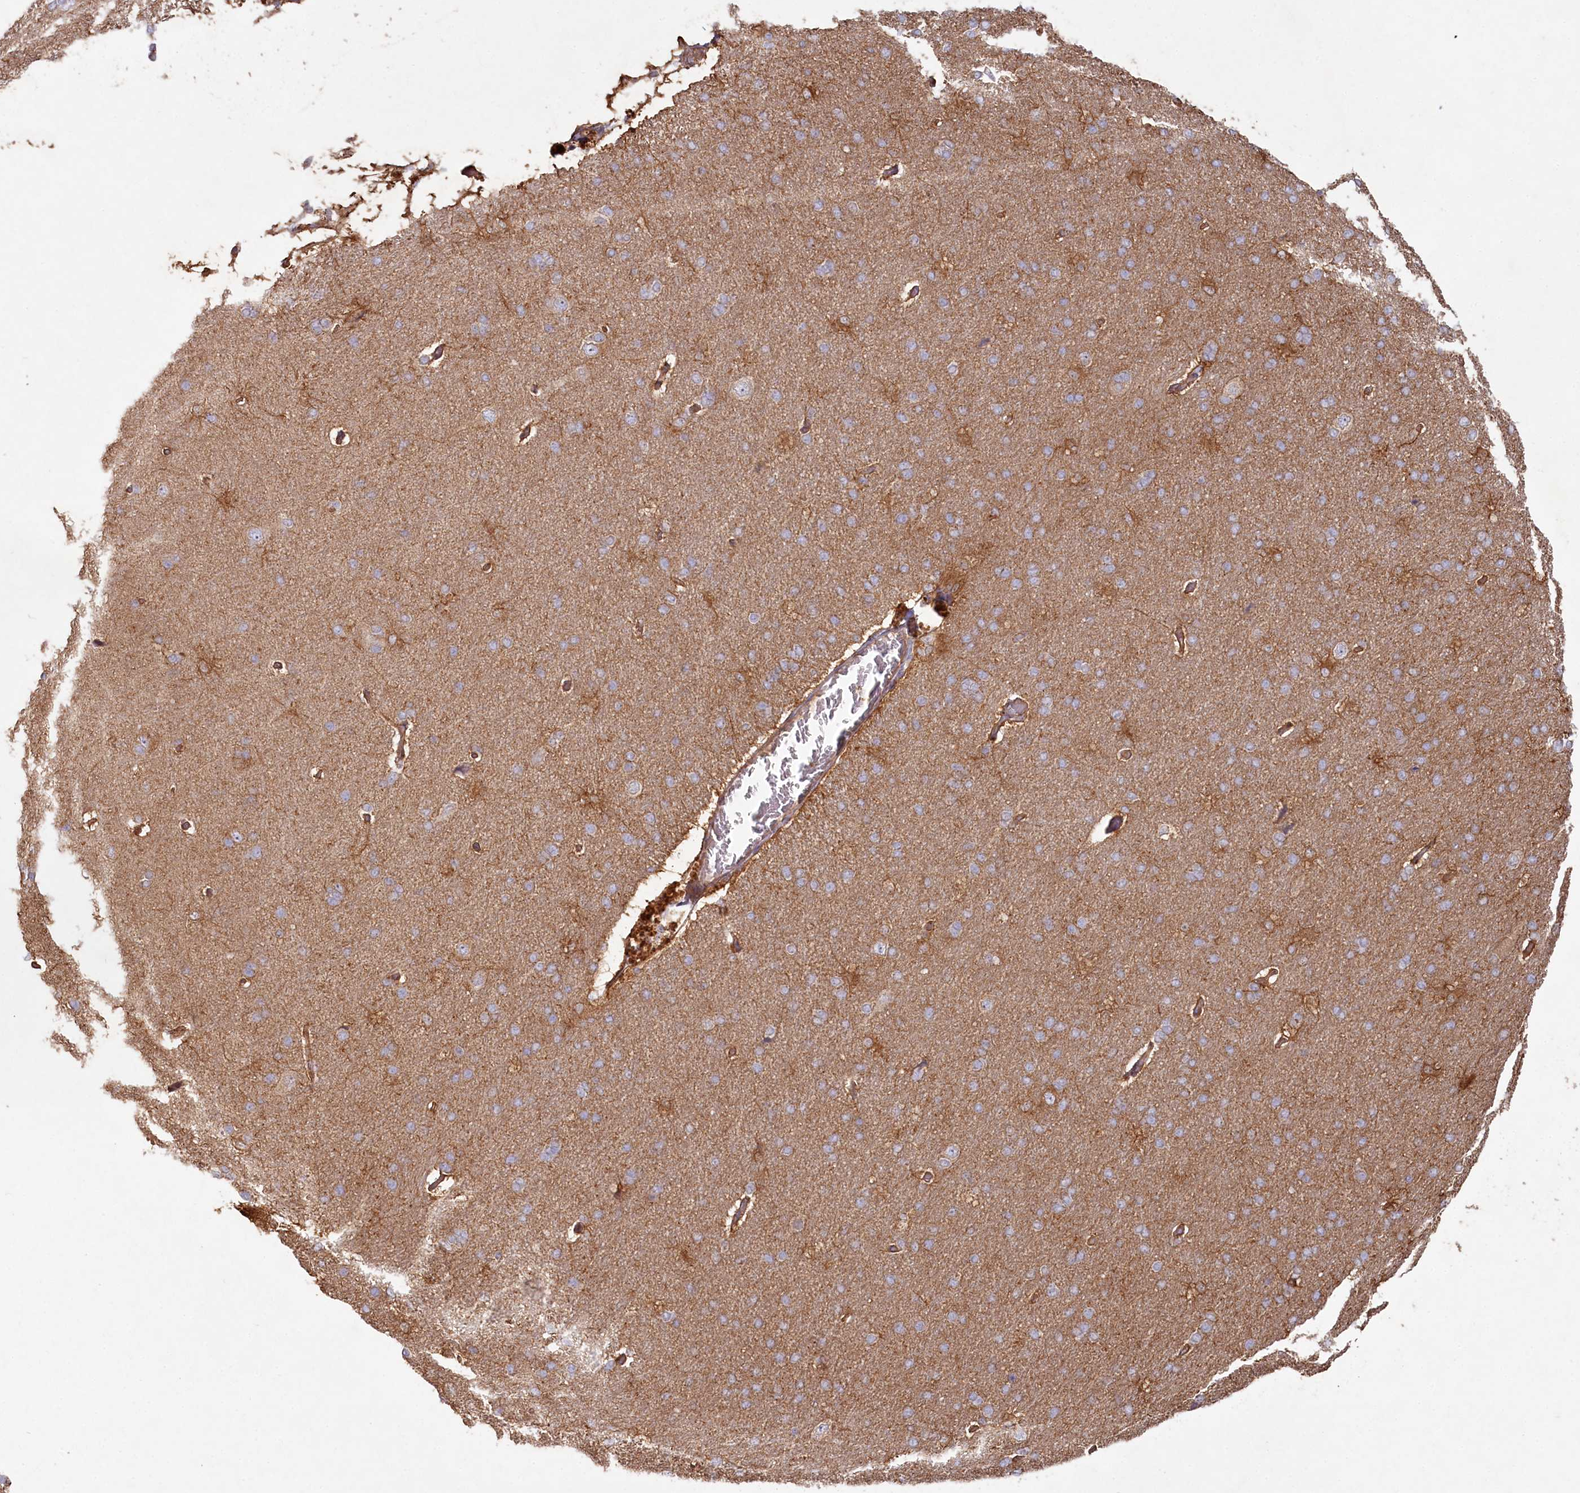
{"staining": {"intensity": "weak", "quantity": ">75%", "location": "cytoplasmic/membranous"}, "tissue": "cerebral cortex", "cell_type": "Endothelial cells", "image_type": "normal", "snomed": [{"axis": "morphology", "description": "Normal tissue, NOS"}, {"axis": "topography", "description": "Cerebral cortex"}], "caption": "This histopathology image demonstrates immunohistochemistry (IHC) staining of unremarkable cerebral cortex, with low weak cytoplasmic/membranous positivity in about >75% of endothelial cells.", "gene": "HAL", "patient": {"sex": "male", "age": 62}}